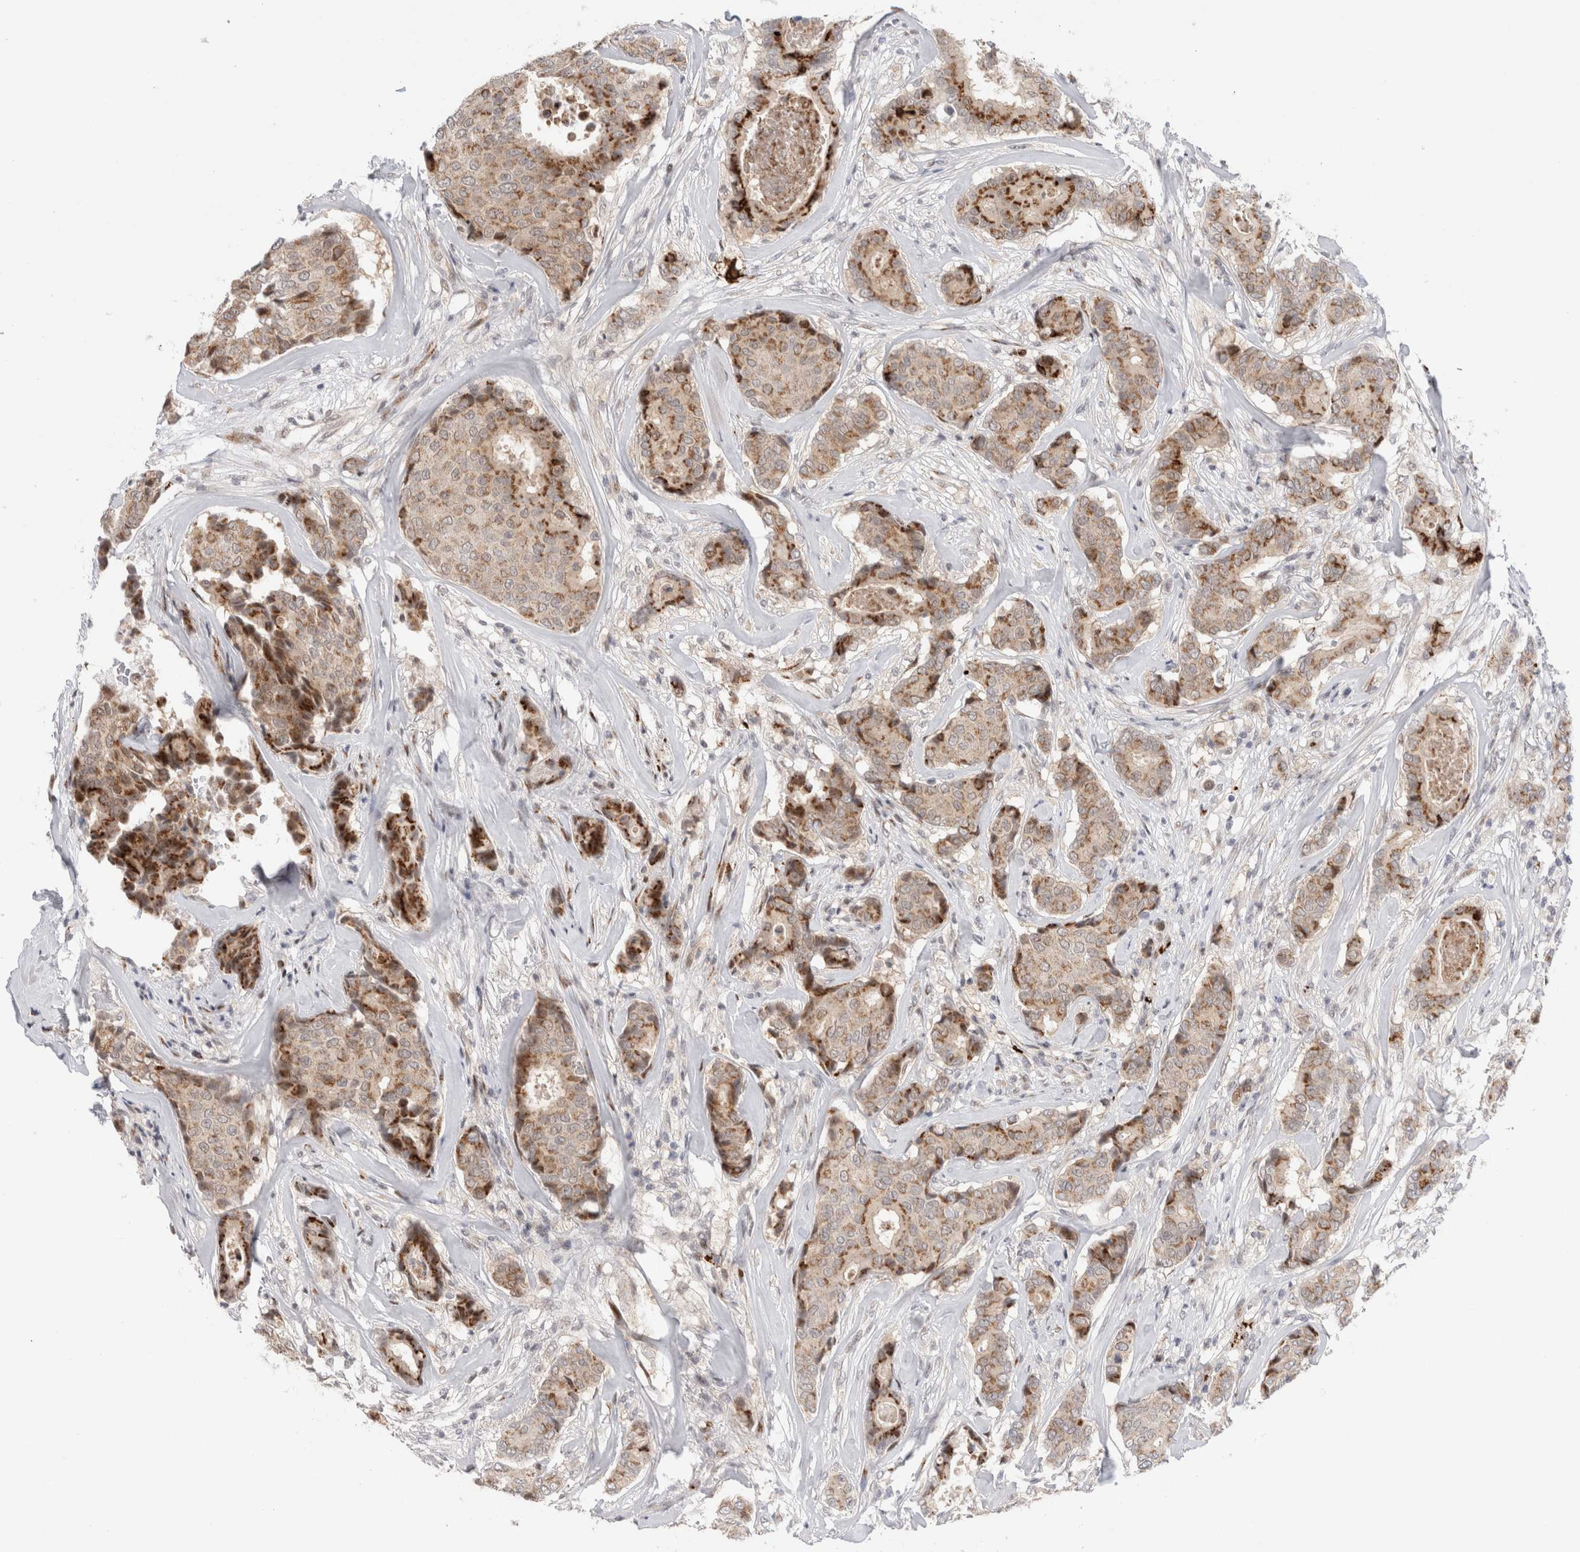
{"staining": {"intensity": "moderate", "quantity": ">75%", "location": "cytoplasmic/membranous"}, "tissue": "breast cancer", "cell_type": "Tumor cells", "image_type": "cancer", "snomed": [{"axis": "morphology", "description": "Duct carcinoma"}, {"axis": "topography", "description": "Breast"}], "caption": "Immunohistochemical staining of human breast cancer shows medium levels of moderate cytoplasmic/membranous protein staining in approximately >75% of tumor cells.", "gene": "VPS28", "patient": {"sex": "female", "age": 75}}